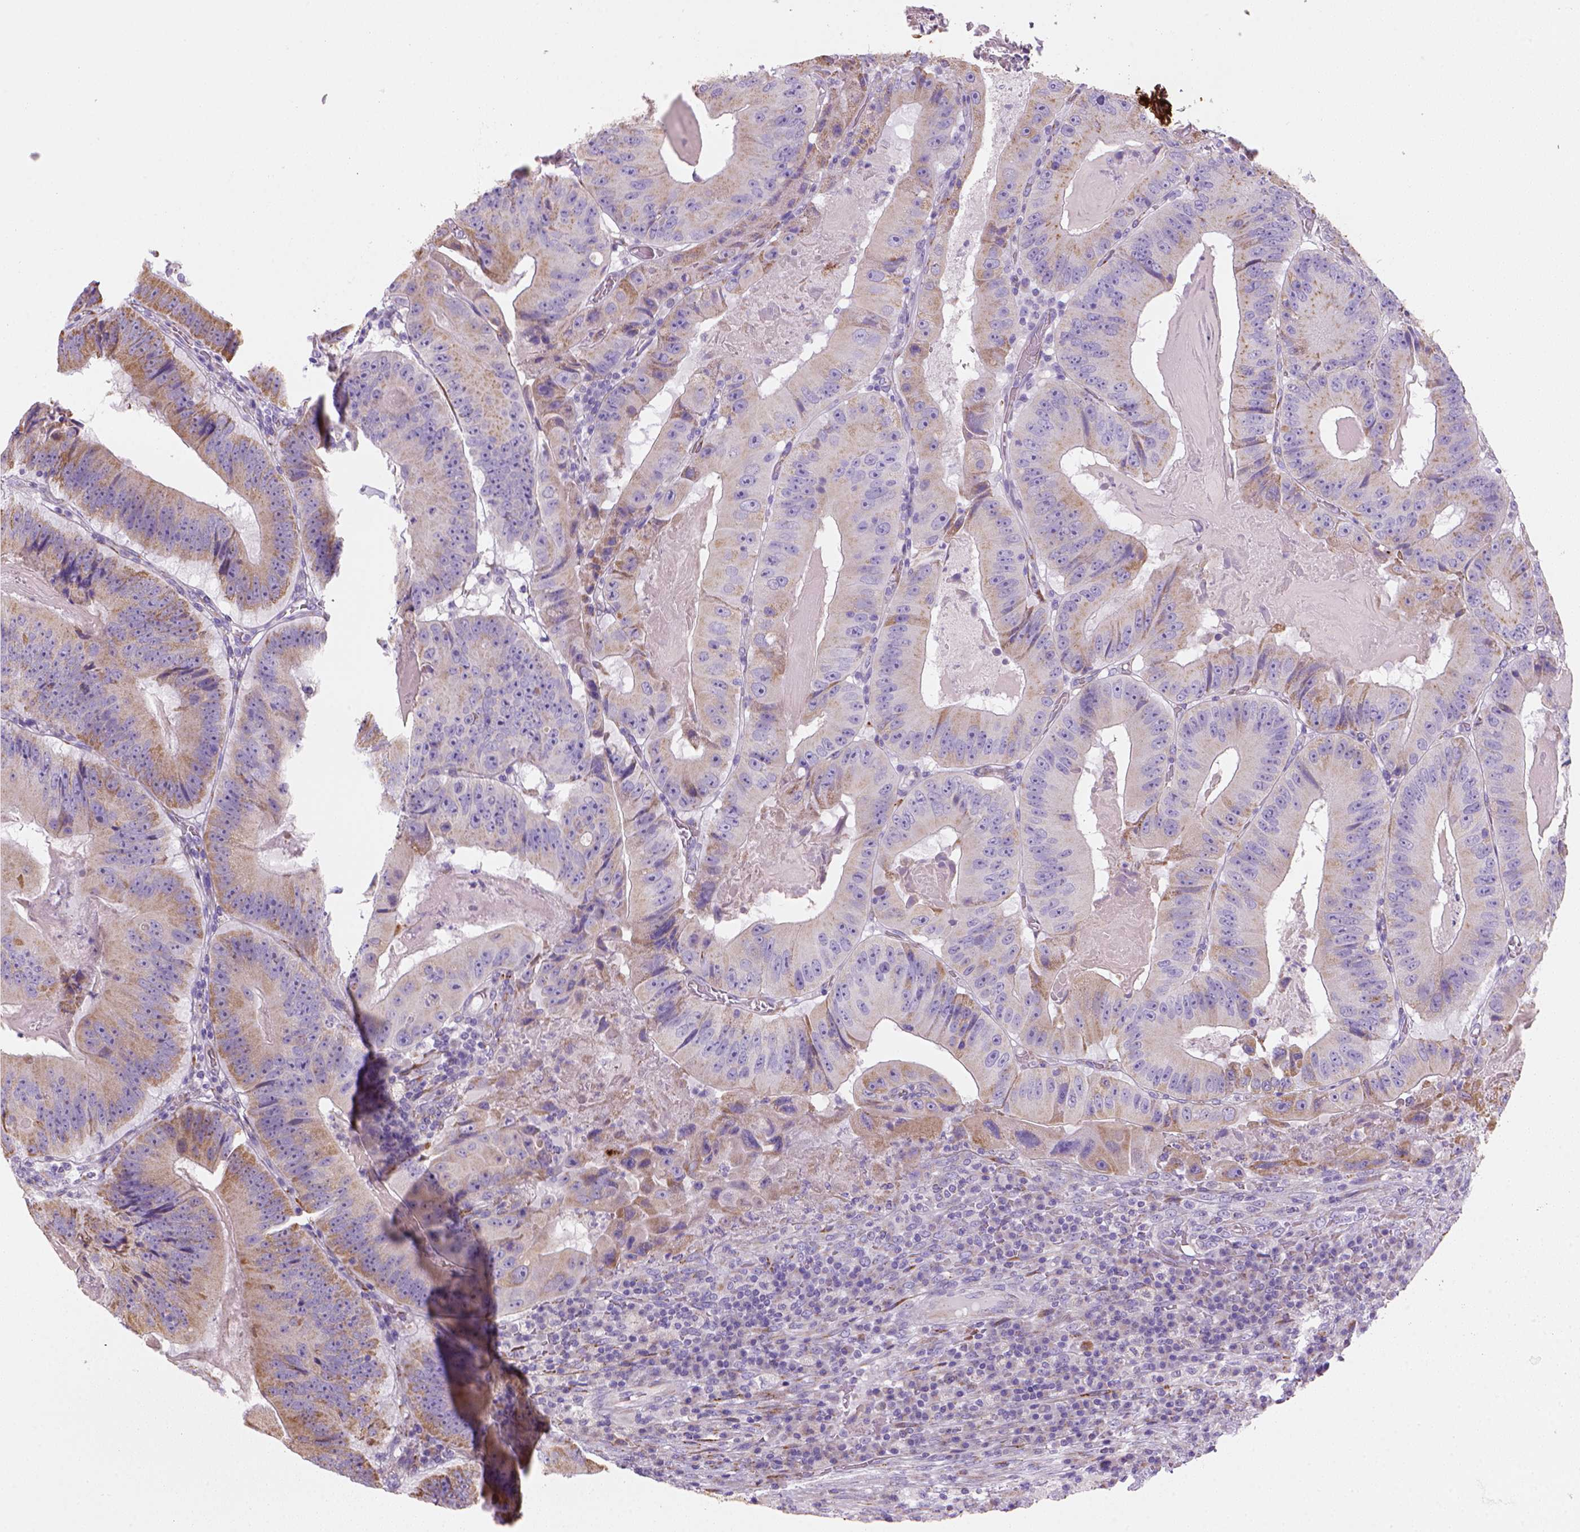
{"staining": {"intensity": "moderate", "quantity": "<25%", "location": "cytoplasmic/membranous"}, "tissue": "colorectal cancer", "cell_type": "Tumor cells", "image_type": "cancer", "snomed": [{"axis": "morphology", "description": "Adenocarcinoma, NOS"}, {"axis": "topography", "description": "Colon"}], "caption": "A histopathology image of human colorectal cancer (adenocarcinoma) stained for a protein shows moderate cytoplasmic/membranous brown staining in tumor cells. The staining is performed using DAB brown chromogen to label protein expression. The nuclei are counter-stained blue using hematoxylin.", "gene": "CES2", "patient": {"sex": "female", "age": 86}}